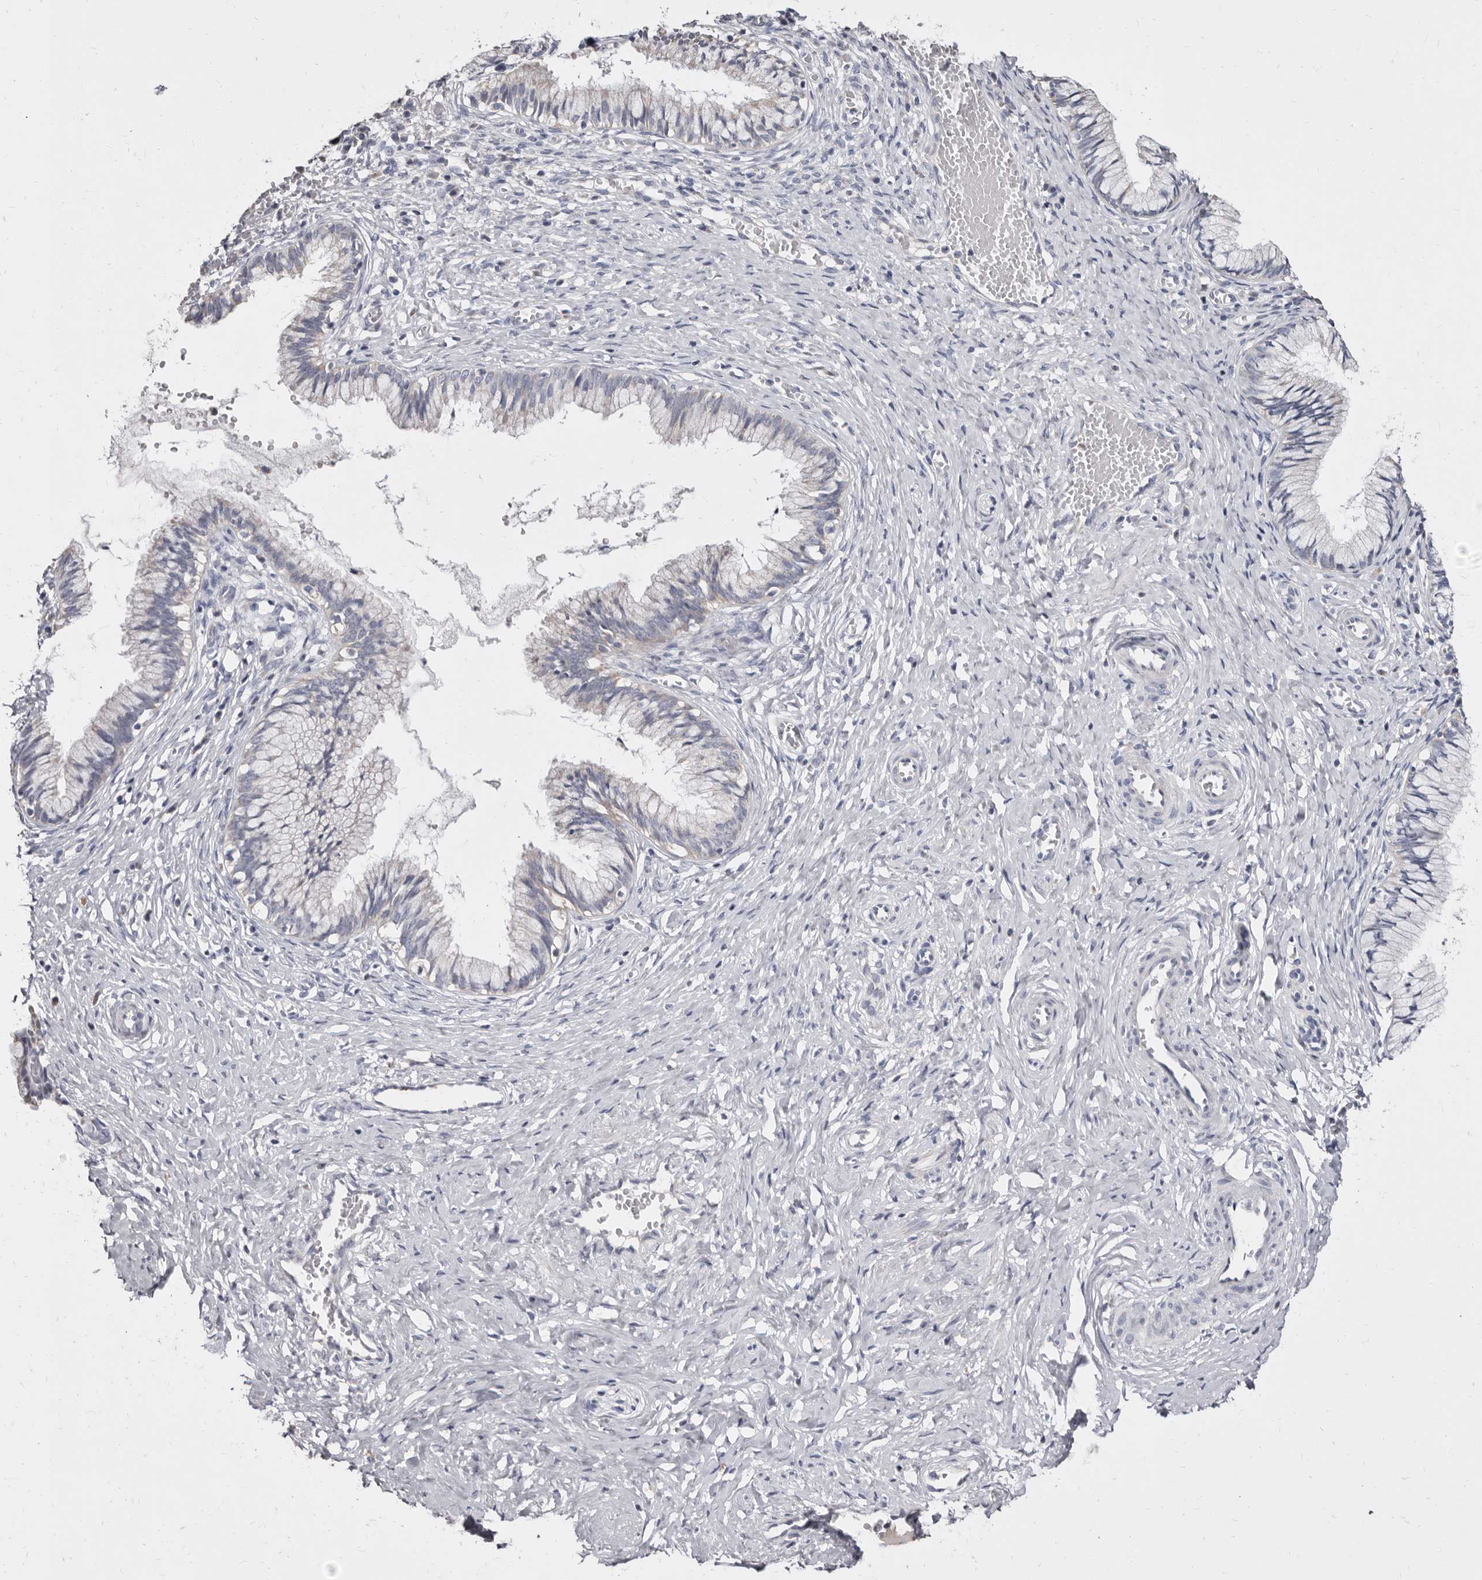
{"staining": {"intensity": "weak", "quantity": "<25%", "location": "cytoplasmic/membranous"}, "tissue": "cervix", "cell_type": "Glandular cells", "image_type": "normal", "snomed": [{"axis": "morphology", "description": "Normal tissue, NOS"}, {"axis": "topography", "description": "Cervix"}], "caption": "This is an immunohistochemistry histopathology image of unremarkable cervix. There is no expression in glandular cells.", "gene": "CYP2E1", "patient": {"sex": "female", "age": 27}}